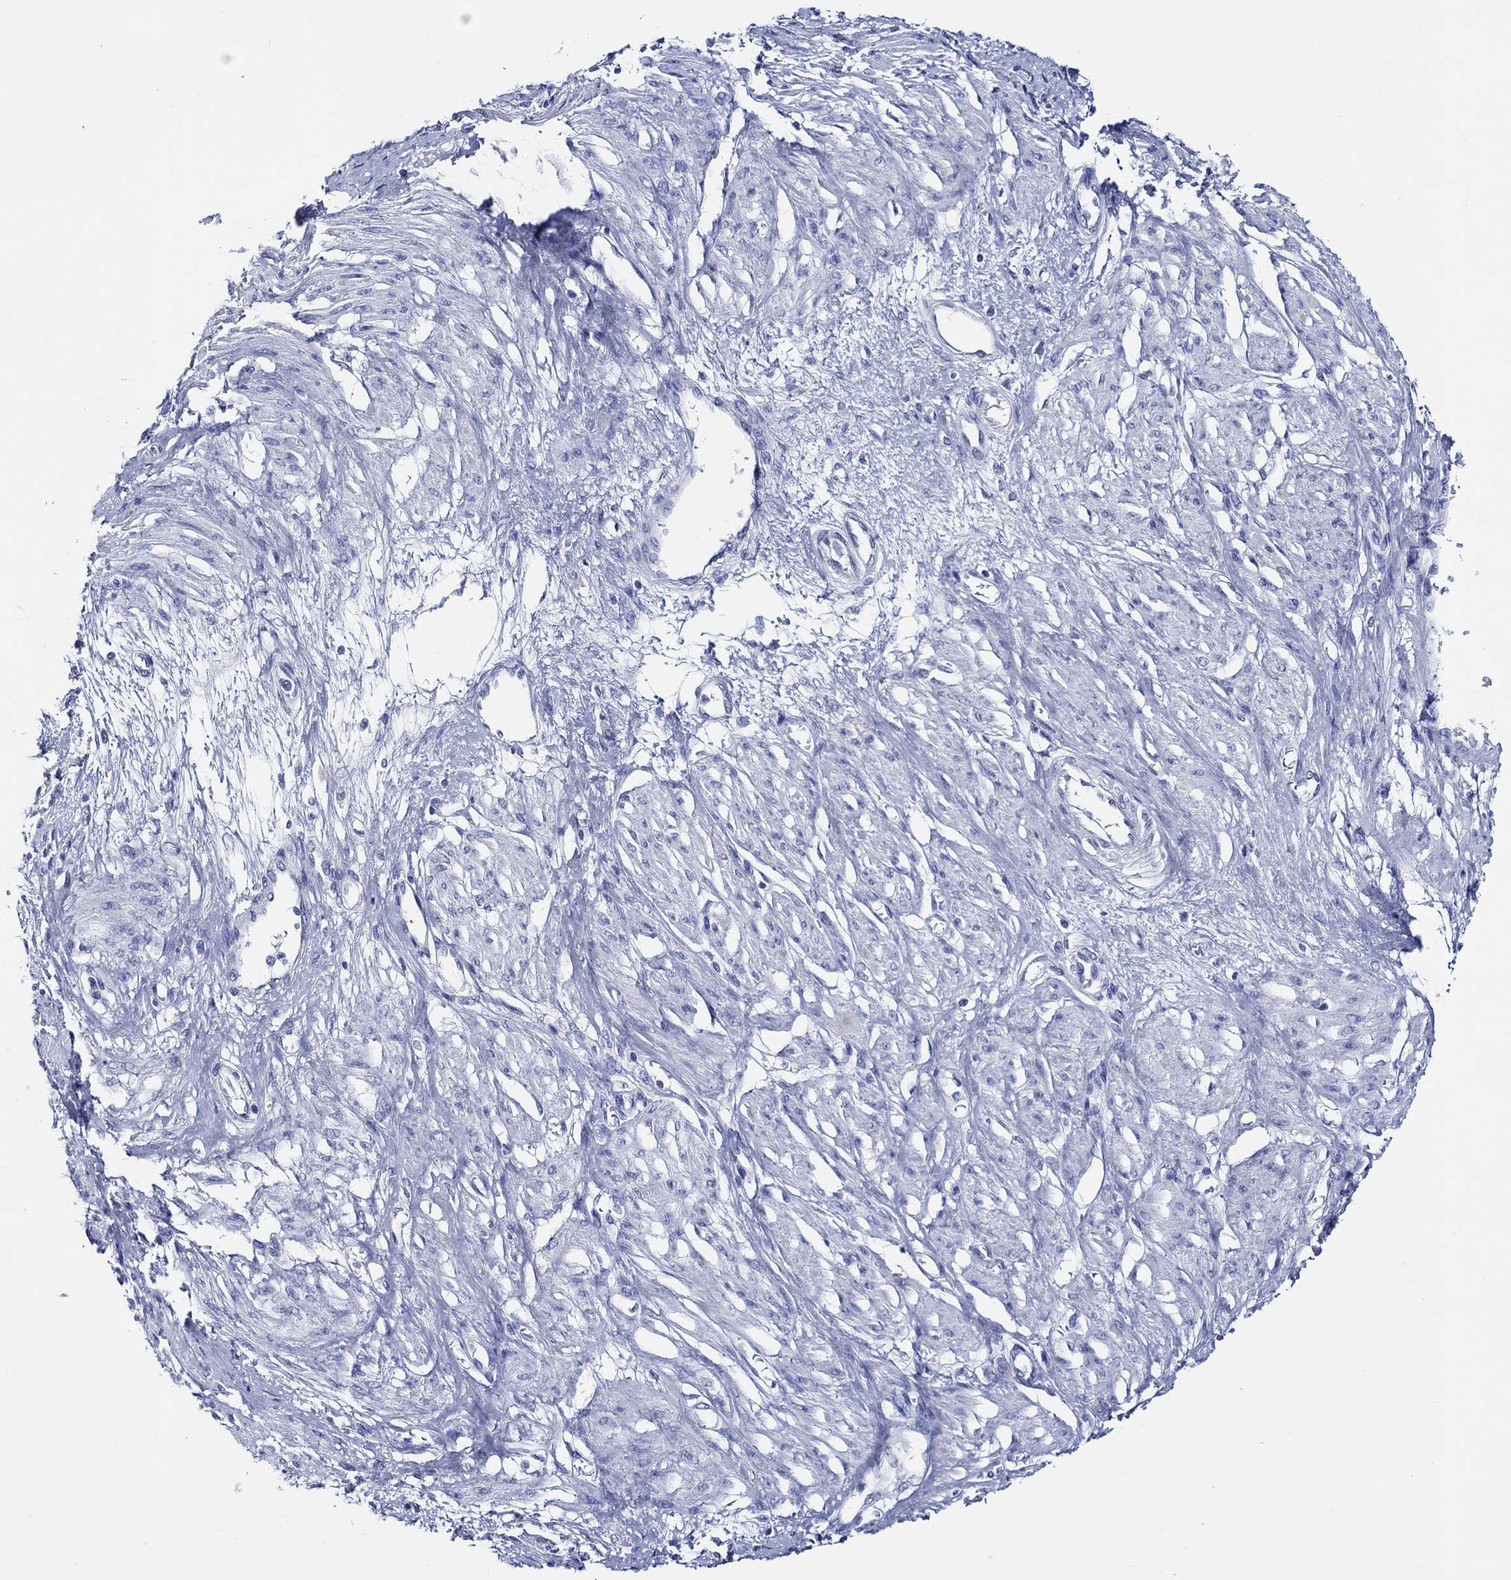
{"staining": {"intensity": "negative", "quantity": "none", "location": "none"}, "tissue": "smooth muscle", "cell_type": "Smooth muscle cells", "image_type": "normal", "snomed": [{"axis": "morphology", "description": "Normal tissue, NOS"}, {"axis": "topography", "description": "Smooth muscle"}, {"axis": "topography", "description": "Uterus"}], "caption": "This is a micrograph of immunohistochemistry (IHC) staining of normal smooth muscle, which shows no expression in smooth muscle cells.", "gene": "SKOR1", "patient": {"sex": "female", "age": 39}}